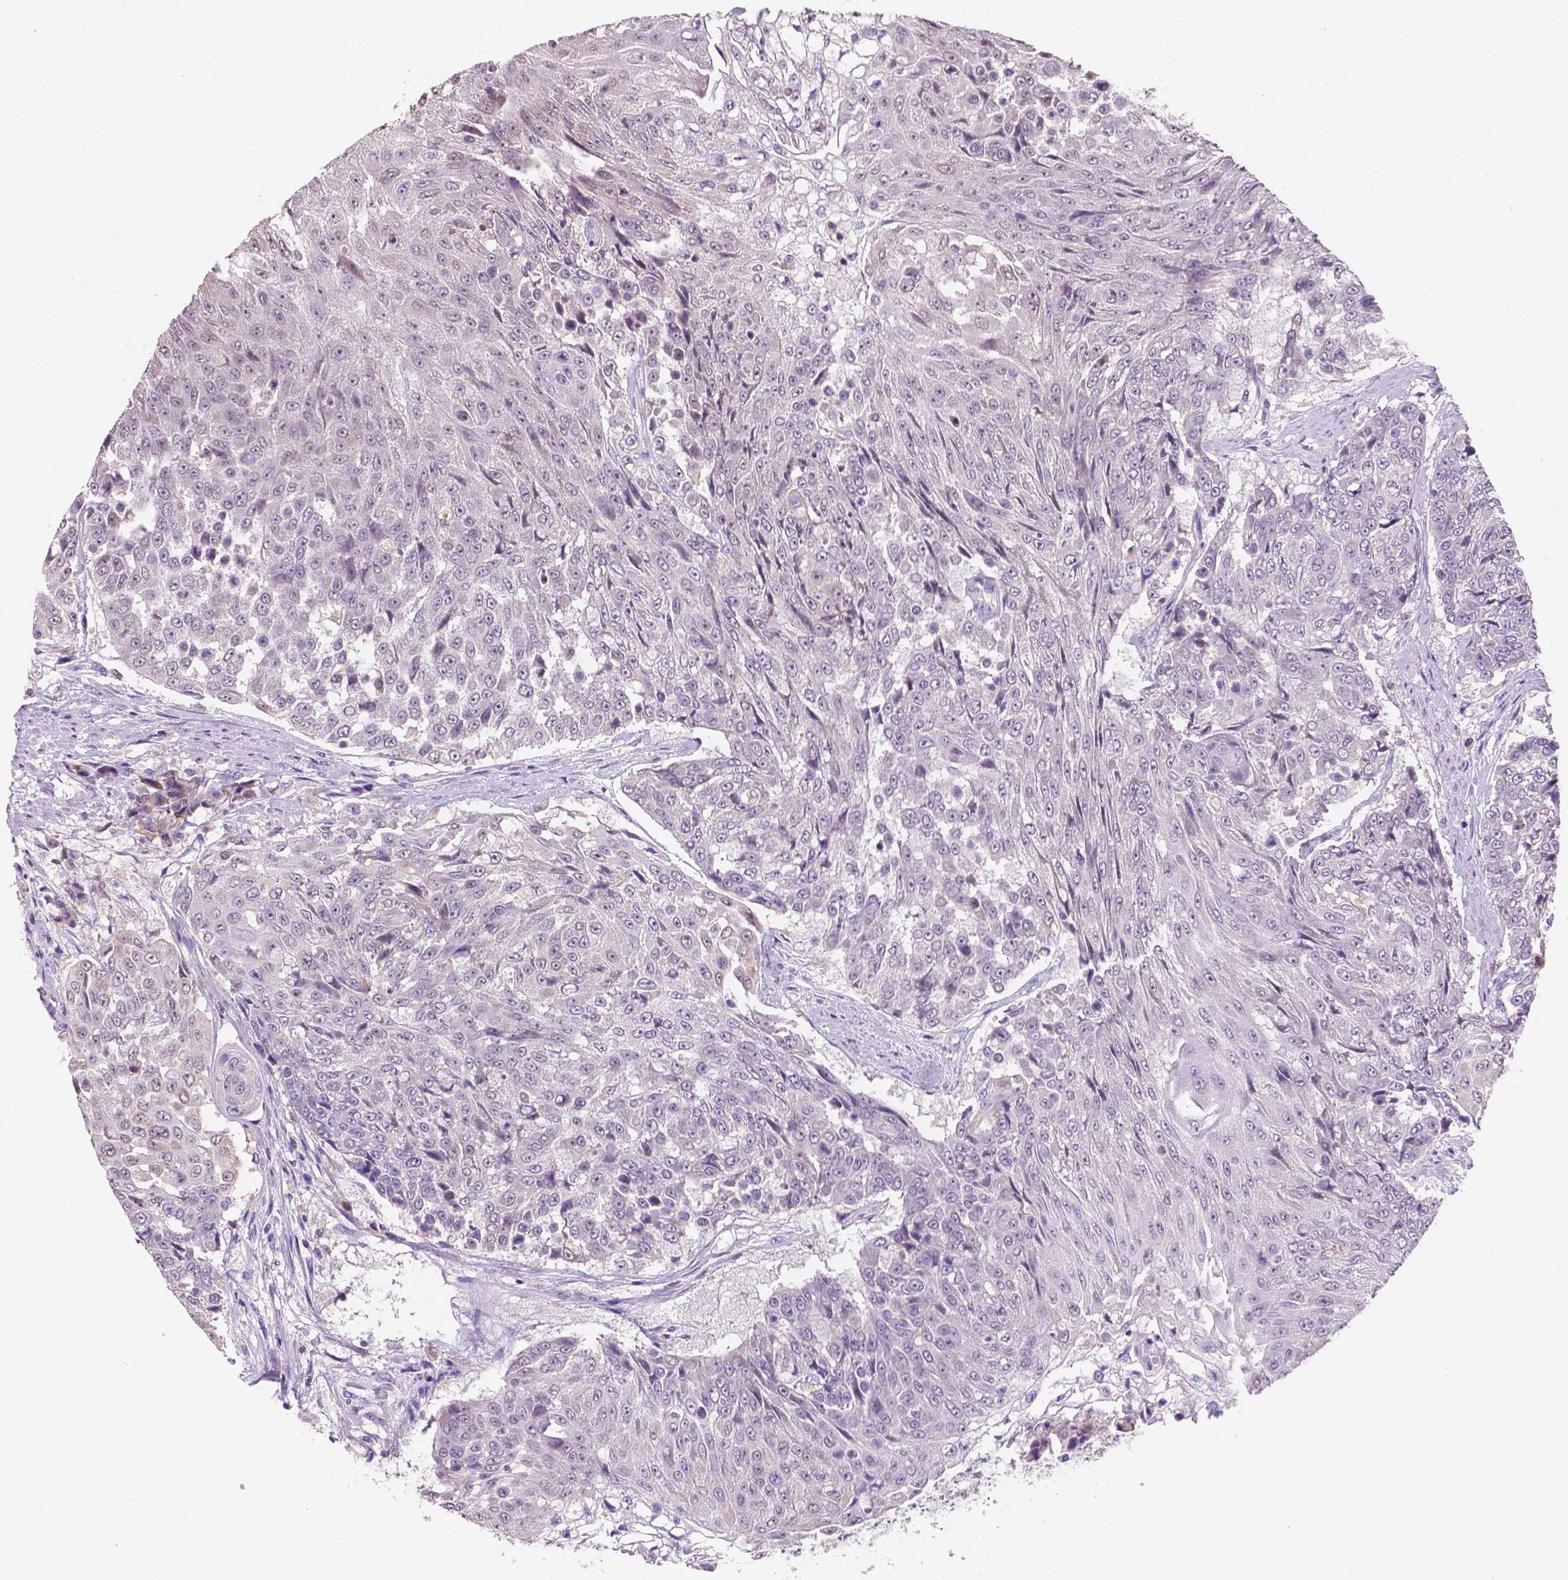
{"staining": {"intensity": "negative", "quantity": "none", "location": "none"}, "tissue": "urothelial cancer", "cell_type": "Tumor cells", "image_type": "cancer", "snomed": [{"axis": "morphology", "description": "Urothelial carcinoma, High grade"}, {"axis": "topography", "description": "Urinary bladder"}], "caption": "Immunohistochemistry (IHC) of urothelial cancer demonstrates no expression in tumor cells.", "gene": "IREB2", "patient": {"sex": "female", "age": 63}}